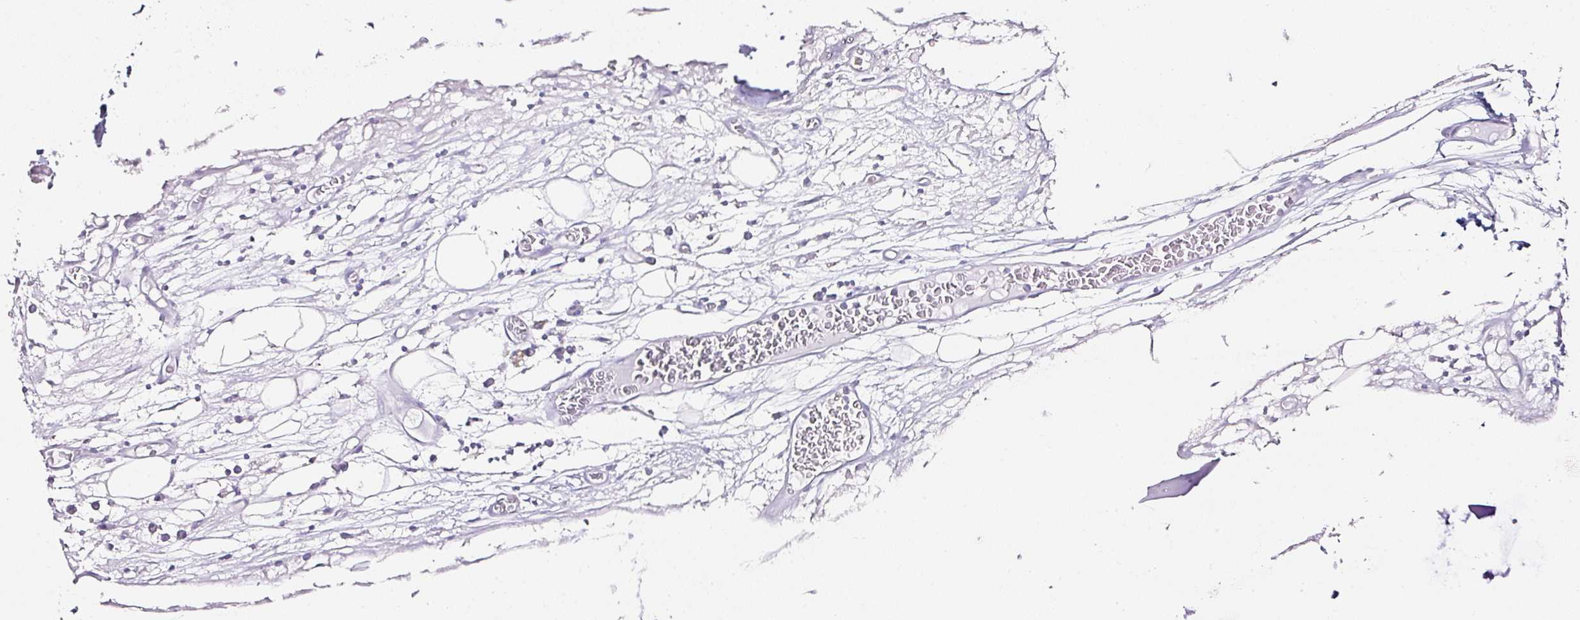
{"staining": {"intensity": "negative", "quantity": "none", "location": "none"}, "tissue": "adipose tissue", "cell_type": "Adipocytes", "image_type": "normal", "snomed": [{"axis": "morphology", "description": "Normal tissue, NOS"}, {"axis": "topography", "description": "Cartilage tissue"}], "caption": "Immunohistochemical staining of unremarkable human adipose tissue shows no significant staining in adipocytes.", "gene": "CD47", "patient": {"sex": "male", "age": 57}}